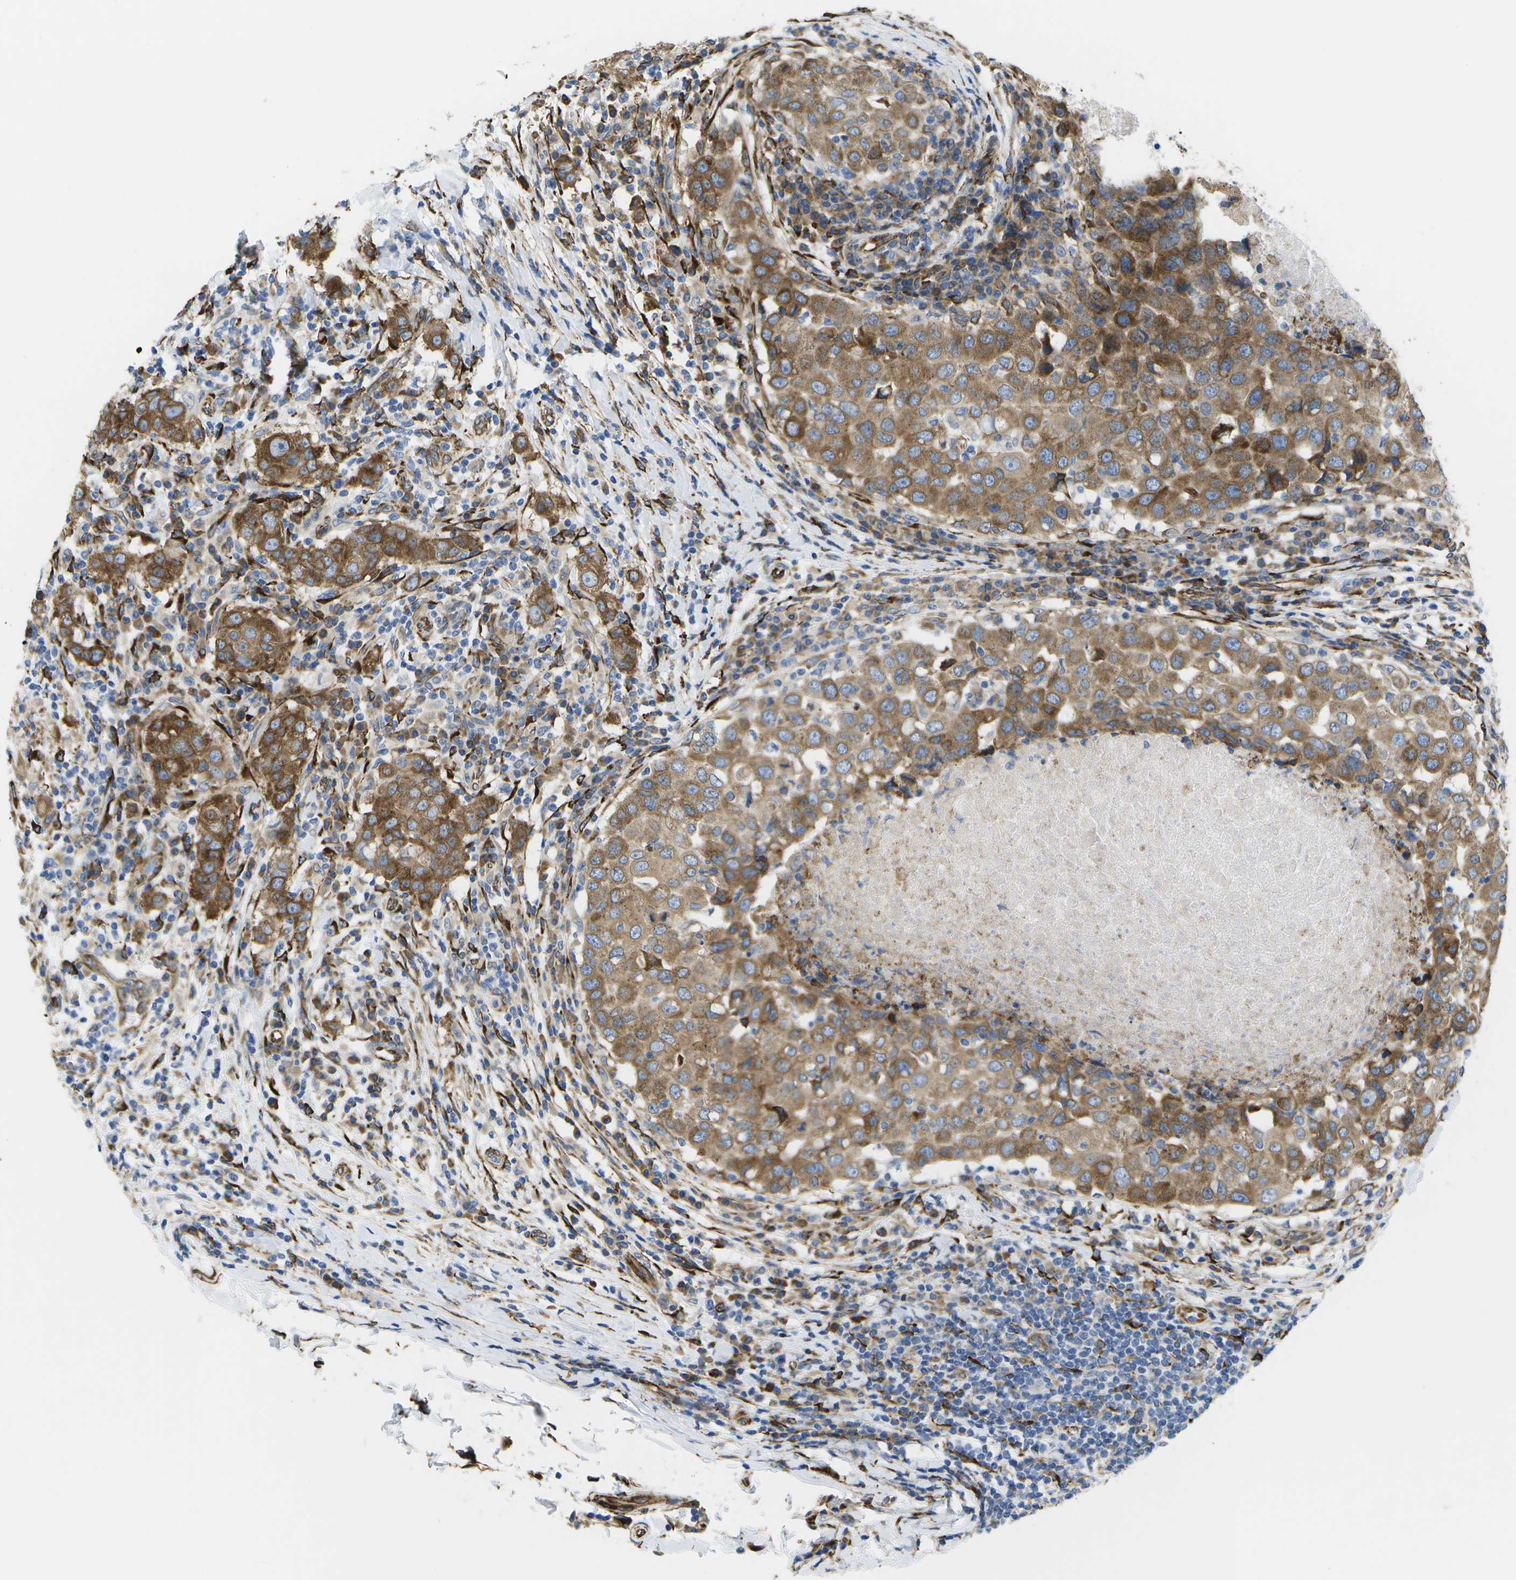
{"staining": {"intensity": "moderate", "quantity": ">75%", "location": "cytoplasmic/membranous"}, "tissue": "breast cancer", "cell_type": "Tumor cells", "image_type": "cancer", "snomed": [{"axis": "morphology", "description": "Duct carcinoma"}, {"axis": "topography", "description": "Breast"}], "caption": "The micrograph exhibits staining of breast cancer, revealing moderate cytoplasmic/membranous protein expression (brown color) within tumor cells. (DAB (3,3'-diaminobenzidine) IHC with brightfield microscopy, high magnification).", "gene": "ZDHHC17", "patient": {"sex": "female", "age": 27}}